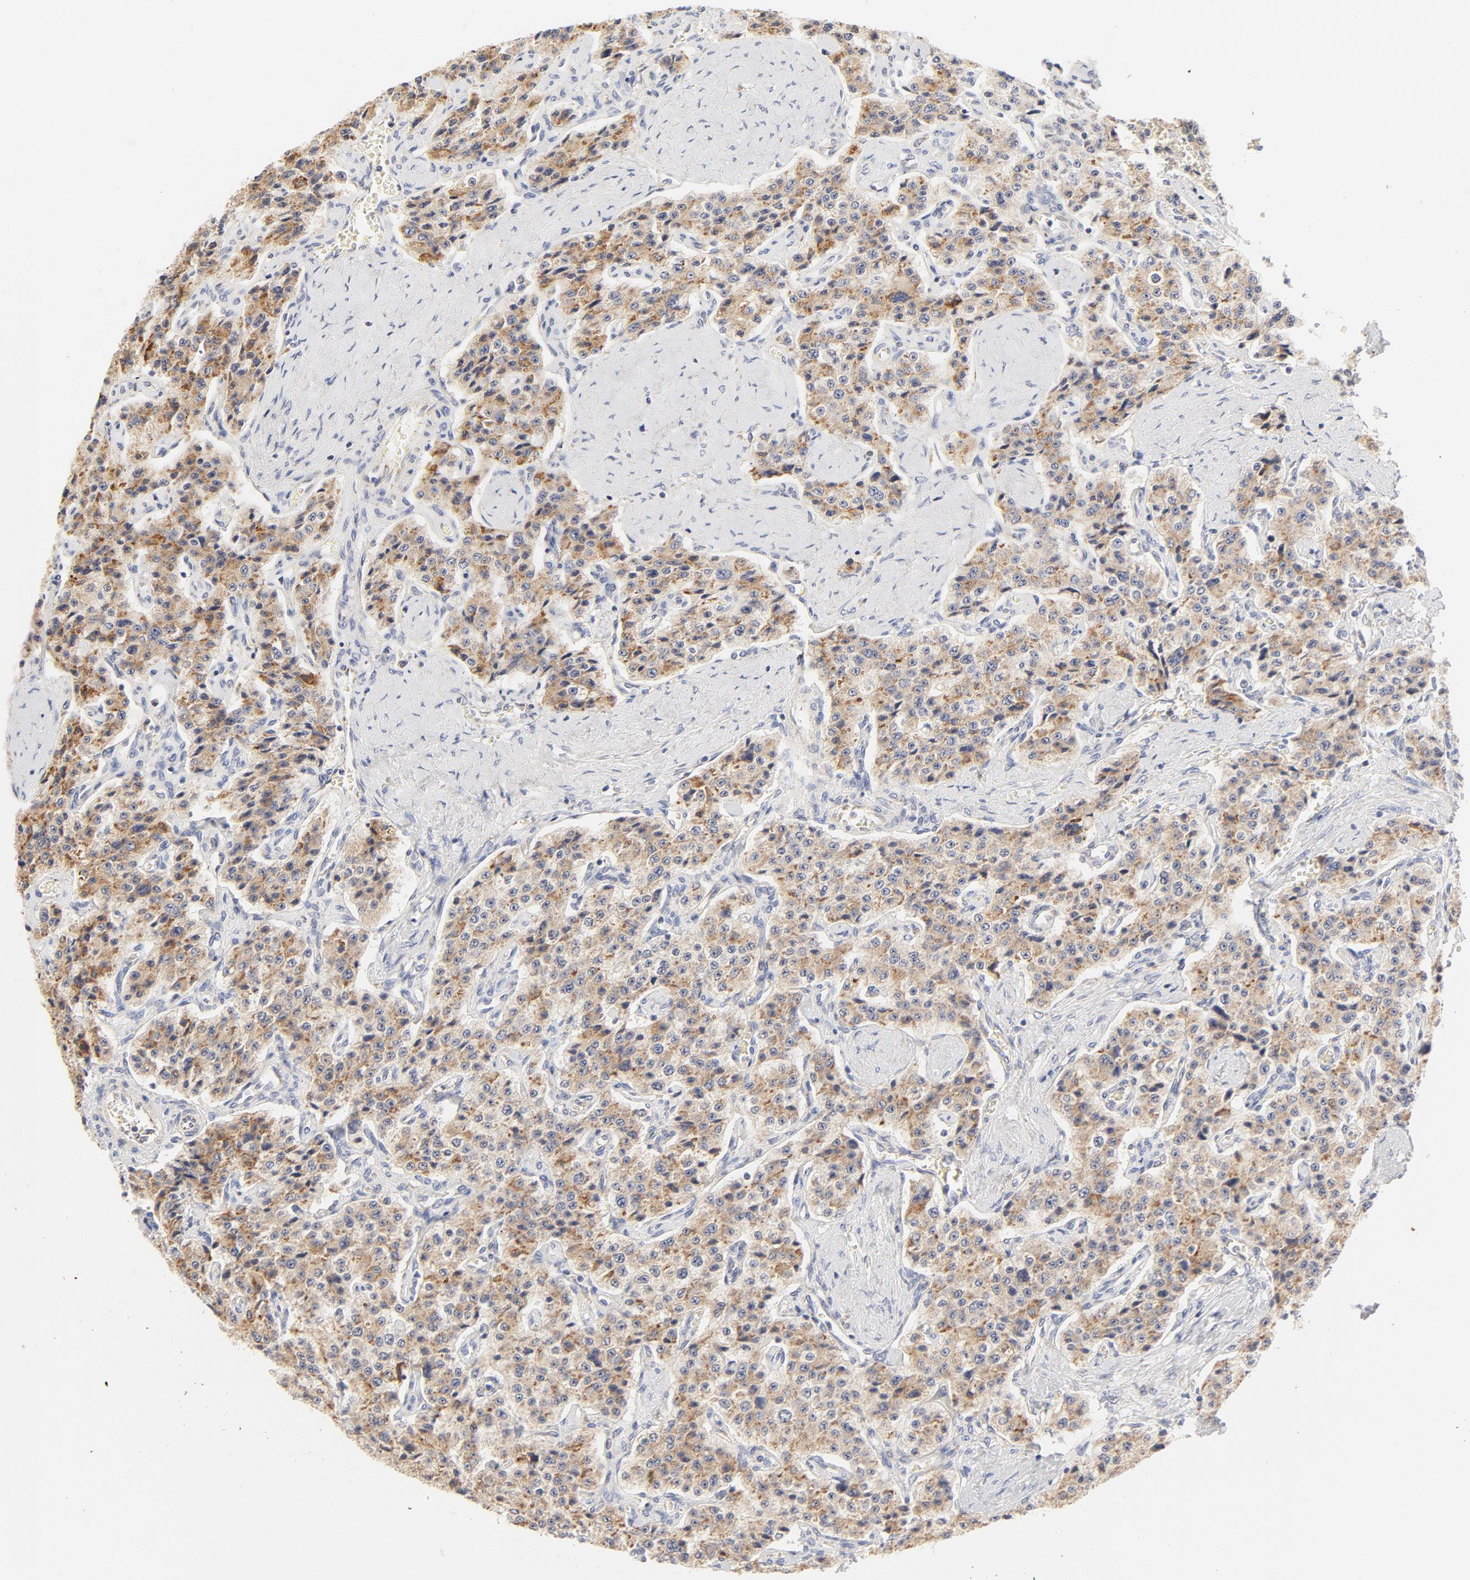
{"staining": {"intensity": "moderate", "quantity": ">75%", "location": "cytoplasmic/membranous"}, "tissue": "carcinoid", "cell_type": "Tumor cells", "image_type": "cancer", "snomed": [{"axis": "morphology", "description": "Carcinoid, malignant, NOS"}, {"axis": "topography", "description": "Small intestine"}], "caption": "Tumor cells demonstrate medium levels of moderate cytoplasmic/membranous positivity in approximately >75% of cells in human carcinoid. (DAB IHC, brown staining for protein, blue staining for nuclei).", "gene": "MTERF2", "patient": {"sex": "male", "age": 52}}